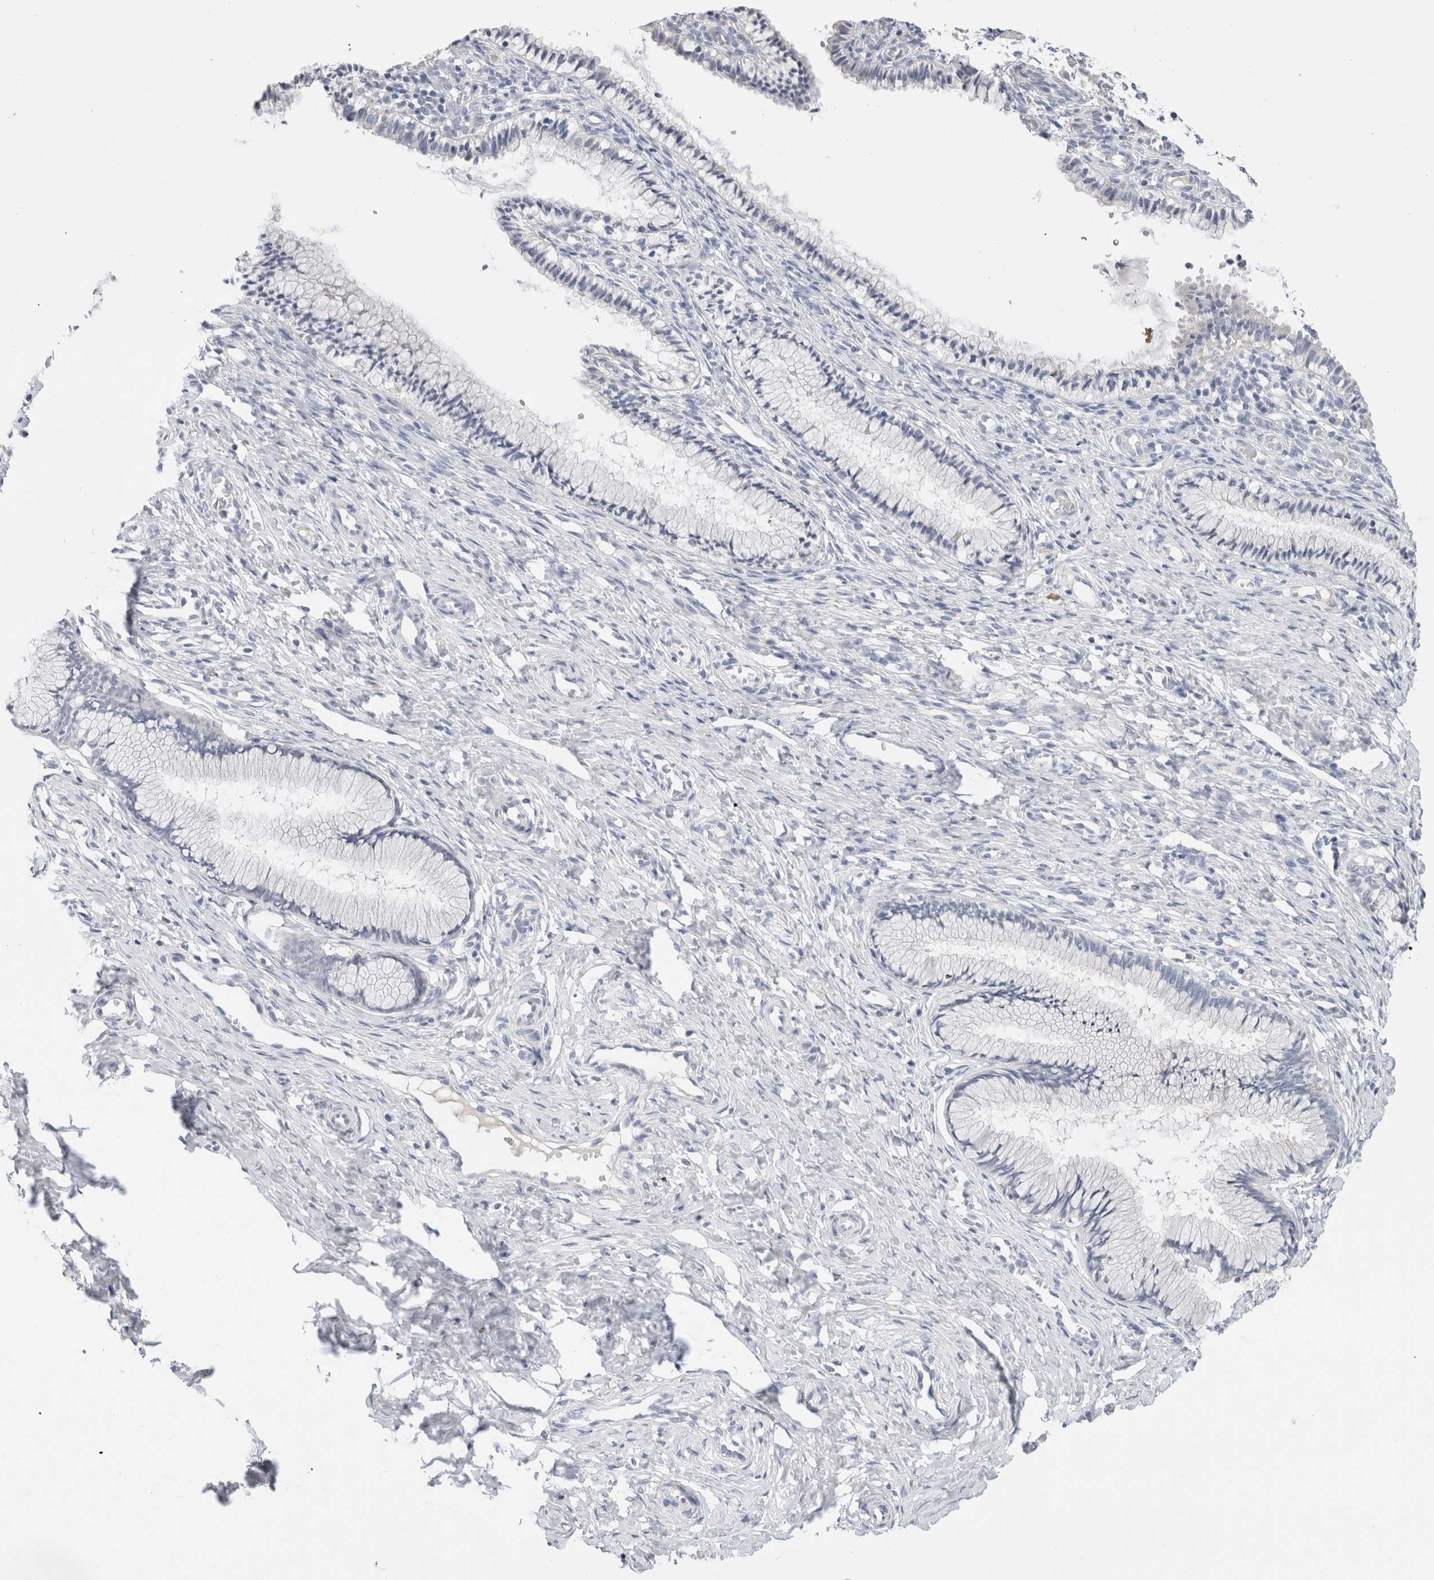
{"staining": {"intensity": "negative", "quantity": "none", "location": "none"}, "tissue": "cervix", "cell_type": "Glandular cells", "image_type": "normal", "snomed": [{"axis": "morphology", "description": "Normal tissue, NOS"}, {"axis": "topography", "description": "Cervix"}], "caption": "The micrograph reveals no significant staining in glandular cells of cervix. The staining is performed using DAB brown chromogen with nuclei counter-stained in using hematoxylin.", "gene": "BCAN", "patient": {"sex": "female", "age": 27}}